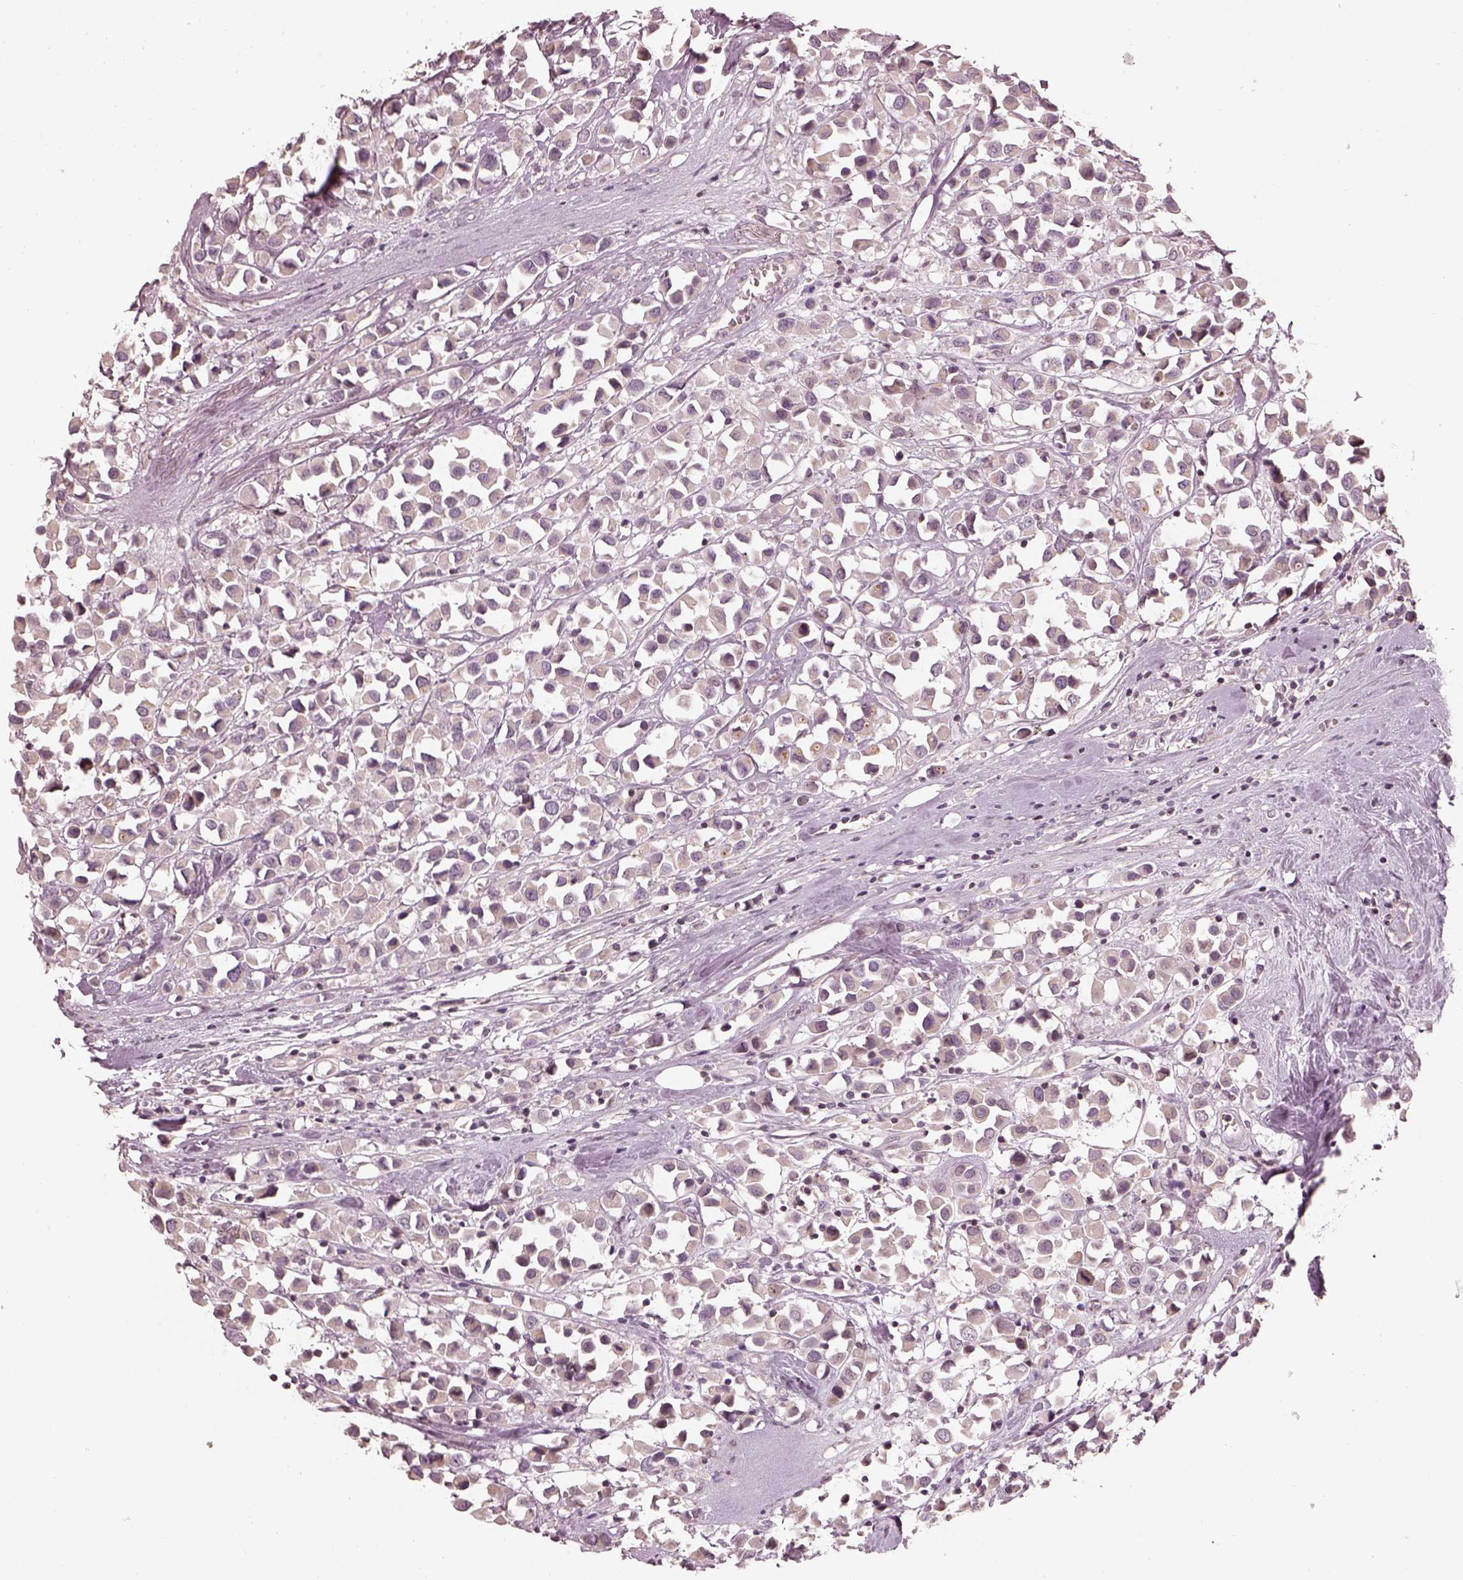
{"staining": {"intensity": "weak", "quantity": ">75%", "location": "cytoplasmic/membranous"}, "tissue": "breast cancer", "cell_type": "Tumor cells", "image_type": "cancer", "snomed": [{"axis": "morphology", "description": "Duct carcinoma"}, {"axis": "topography", "description": "Breast"}], "caption": "High-magnification brightfield microscopy of breast invasive ductal carcinoma stained with DAB (brown) and counterstained with hematoxylin (blue). tumor cells exhibit weak cytoplasmic/membranous positivity is identified in about>75% of cells. (DAB (3,3'-diaminobenzidine) = brown stain, brightfield microscopy at high magnification).", "gene": "TLX3", "patient": {"sex": "female", "age": 61}}